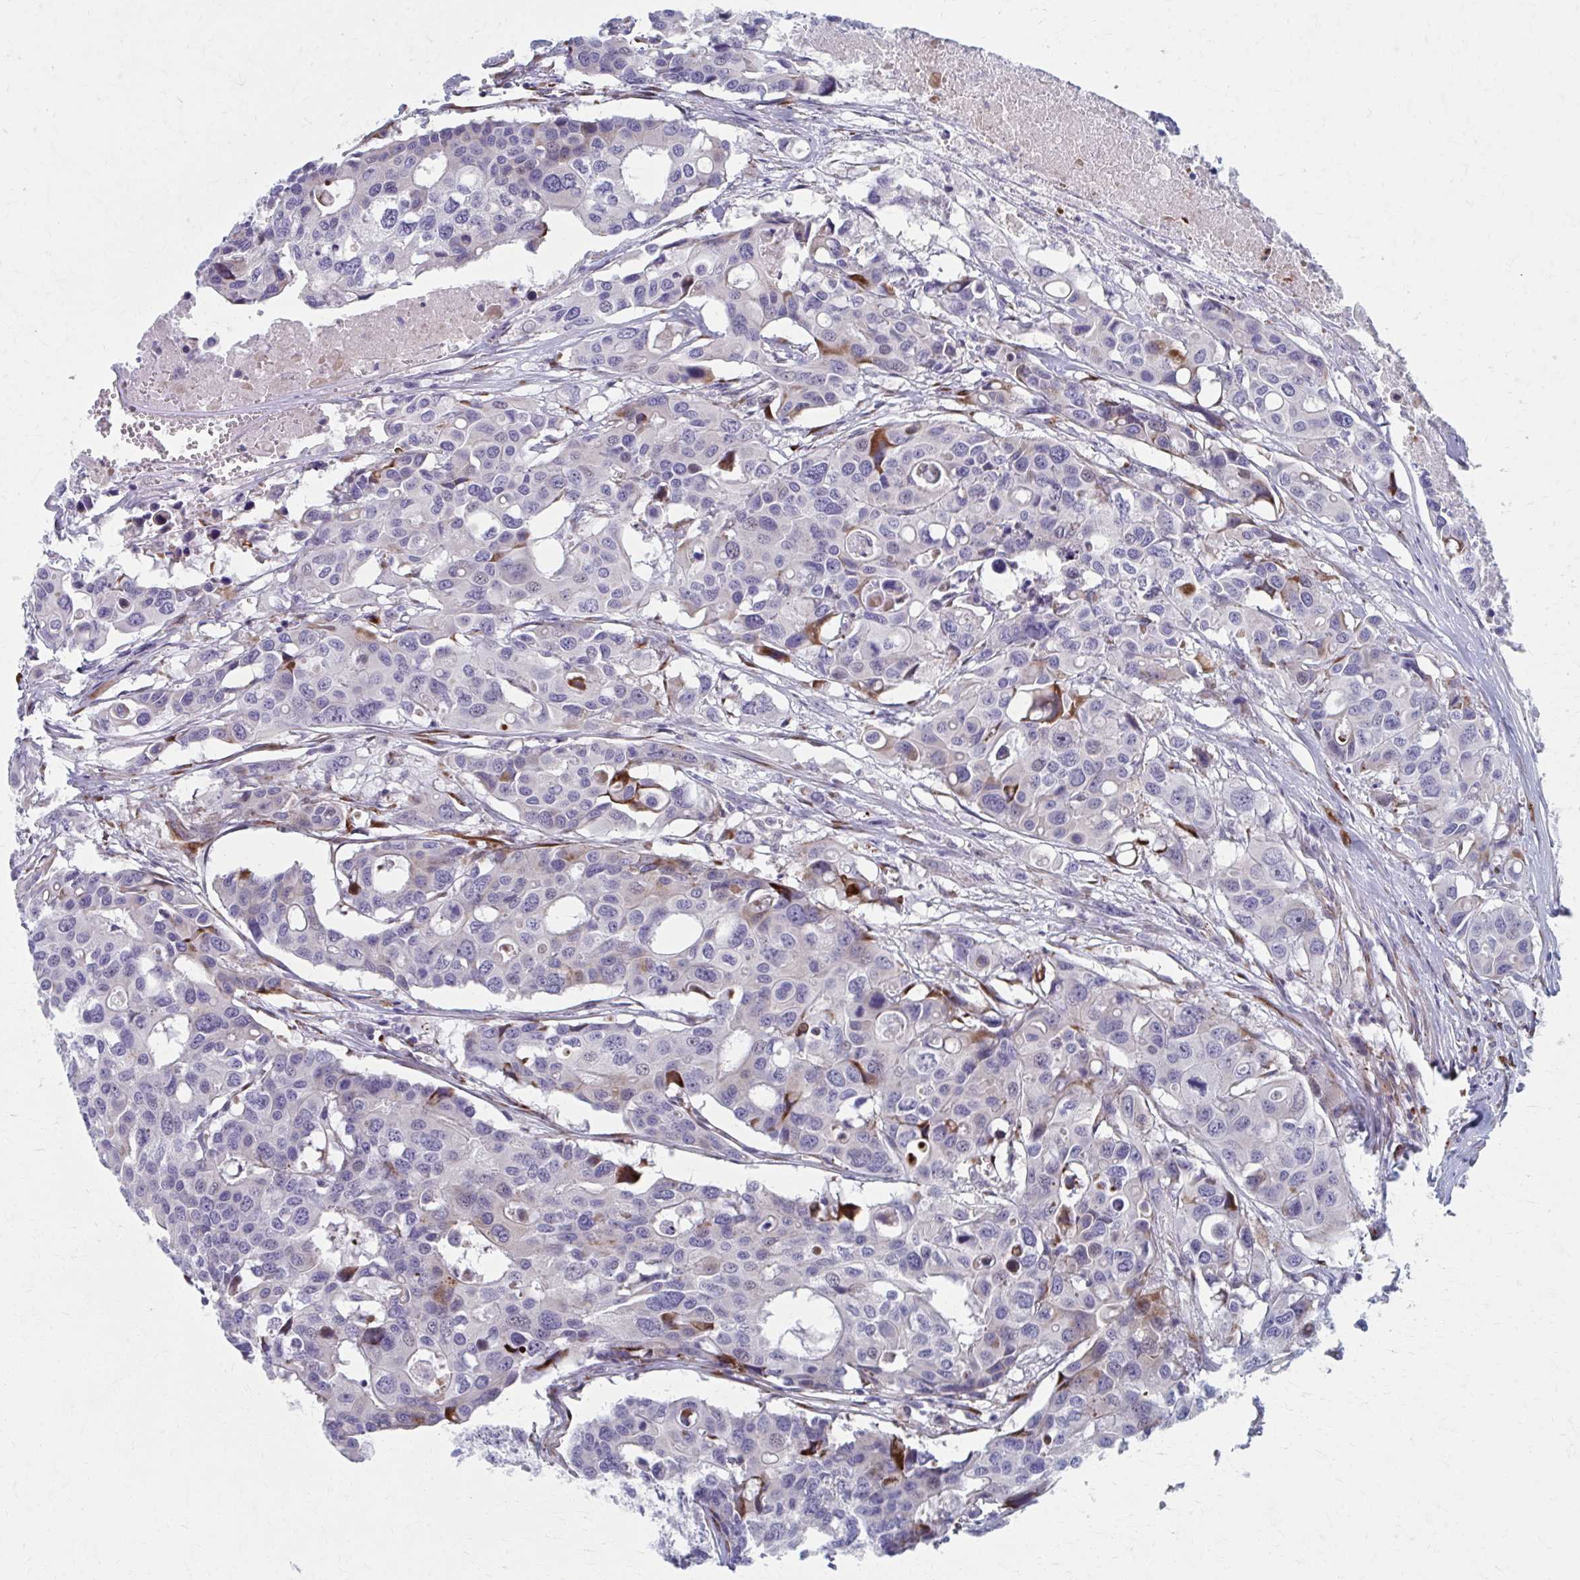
{"staining": {"intensity": "moderate", "quantity": "<25%", "location": "cytoplasmic/membranous"}, "tissue": "colorectal cancer", "cell_type": "Tumor cells", "image_type": "cancer", "snomed": [{"axis": "morphology", "description": "Adenocarcinoma, NOS"}, {"axis": "topography", "description": "Colon"}], "caption": "This photomicrograph demonstrates colorectal cancer stained with immunohistochemistry to label a protein in brown. The cytoplasmic/membranous of tumor cells show moderate positivity for the protein. Nuclei are counter-stained blue.", "gene": "OLFM2", "patient": {"sex": "male", "age": 77}}